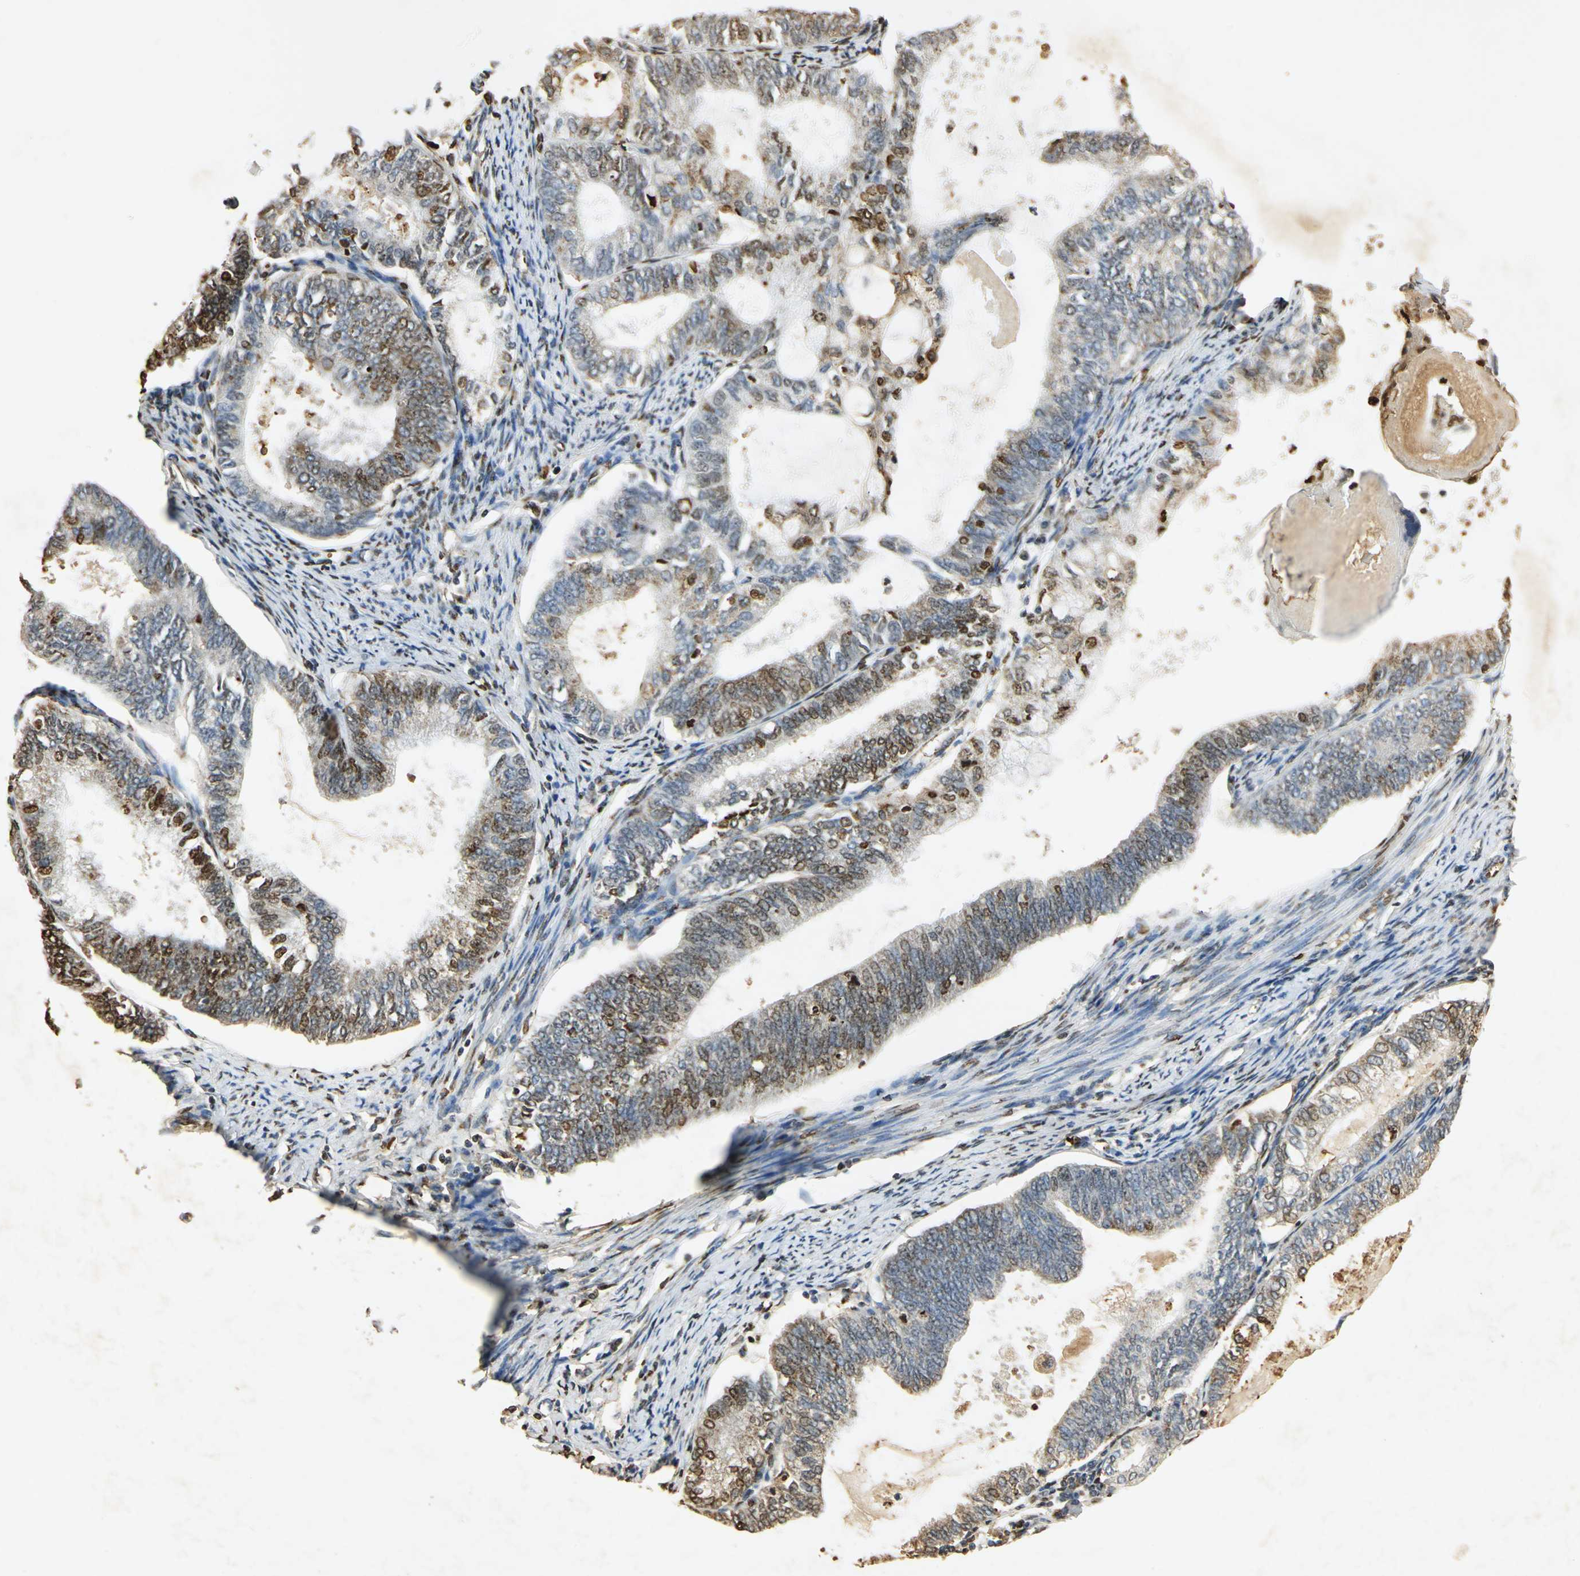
{"staining": {"intensity": "strong", "quantity": "25%-75%", "location": "cytoplasmic/membranous,nuclear"}, "tissue": "endometrial cancer", "cell_type": "Tumor cells", "image_type": "cancer", "snomed": [{"axis": "morphology", "description": "Adenocarcinoma, NOS"}, {"axis": "topography", "description": "Endometrium"}], "caption": "A histopathology image of endometrial adenocarcinoma stained for a protein displays strong cytoplasmic/membranous and nuclear brown staining in tumor cells.", "gene": "ANXA4", "patient": {"sex": "female", "age": 86}}